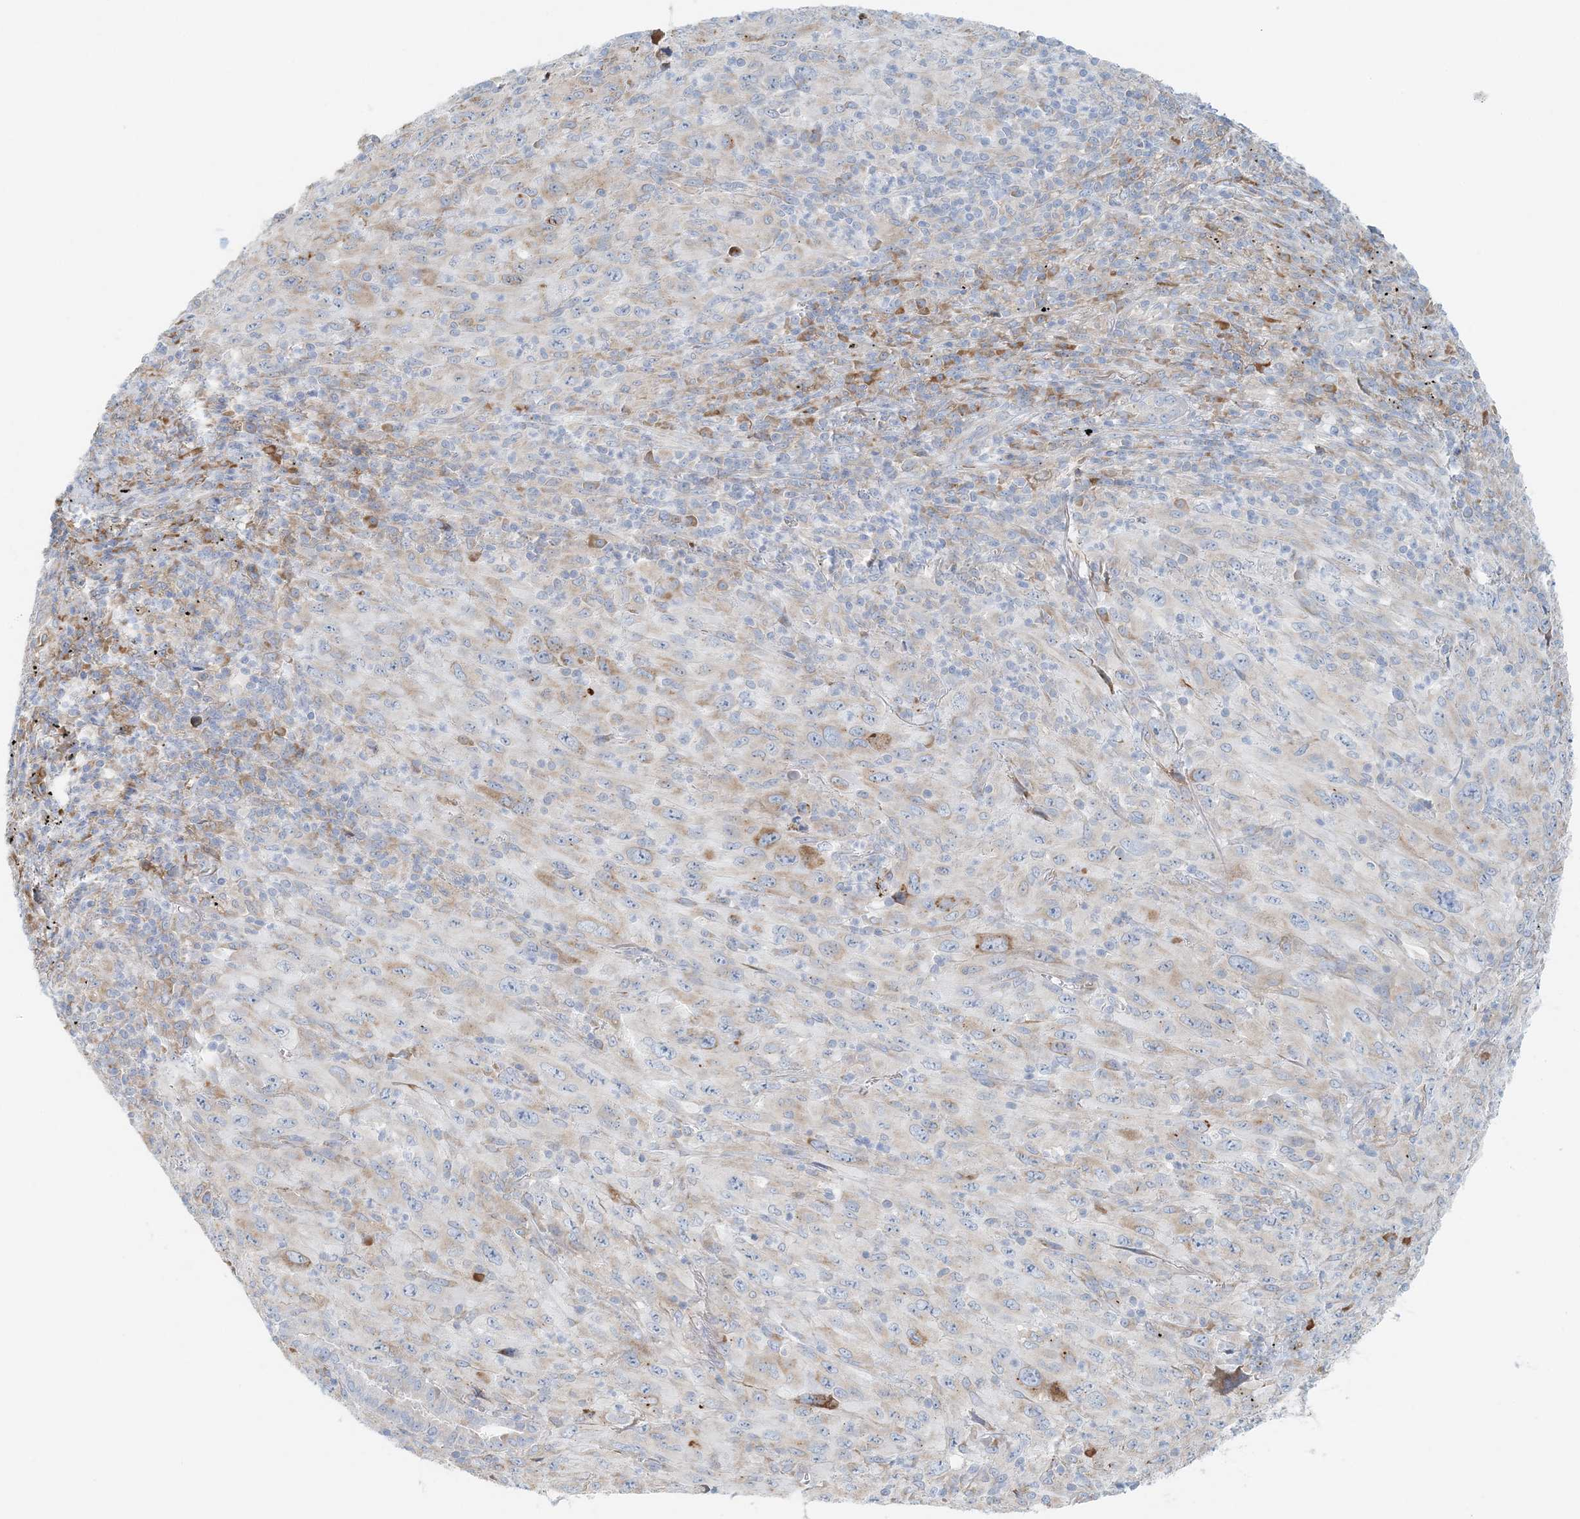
{"staining": {"intensity": "weak", "quantity": "<25%", "location": "cytoplasmic/membranous"}, "tissue": "melanoma", "cell_type": "Tumor cells", "image_type": "cancer", "snomed": [{"axis": "morphology", "description": "Malignant melanoma, Metastatic site"}, {"axis": "topography", "description": "Skin"}], "caption": "Tumor cells show no significant expression in malignant melanoma (metastatic site).", "gene": "STK11IP", "patient": {"sex": "female", "age": 56}}